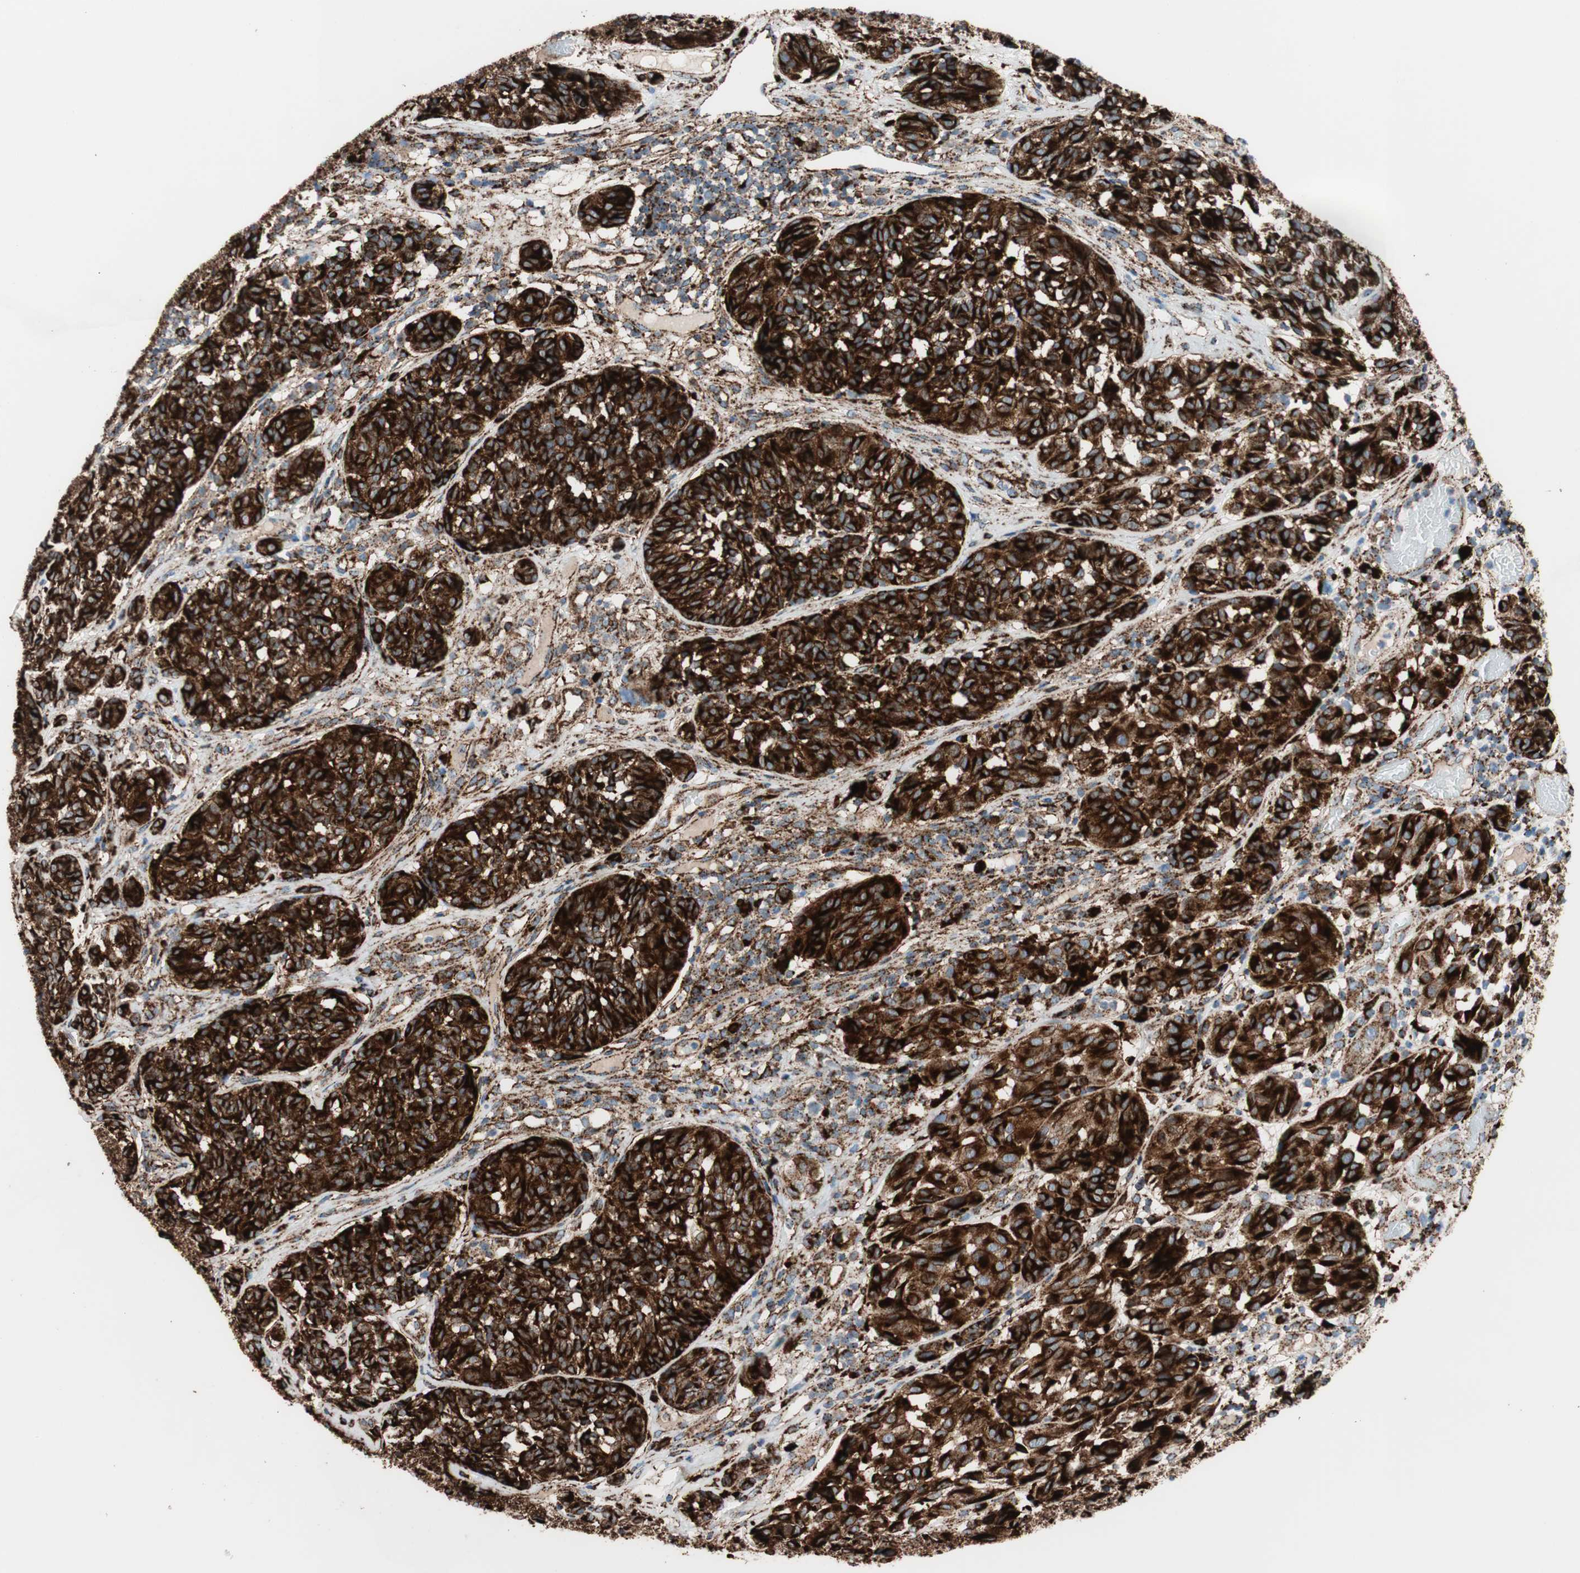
{"staining": {"intensity": "strong", "quantity": ">75%", "location": "cytoplasmic/membranous"}, "tissue": "melanoma", "cell_type": "Tumor cells", "image_type": "cancer", "snomed": [{"axis": "morphology", "description": "Malignant melanoma, NOS"}, {"axis": "topography", "description": "Skin"}], "caption": "Immunohistochemistry image of neoplastic tissue: human malignant melanoma stained using immunohistochemistry displays high levels of strong protein expression localized specifically in the cytoplasmic/membranous of tumor cells, appearing as a cytoplasmic/membranous brown color.", "gene": "LAMP1", "patient": {"sex": "female", "age": 46}}